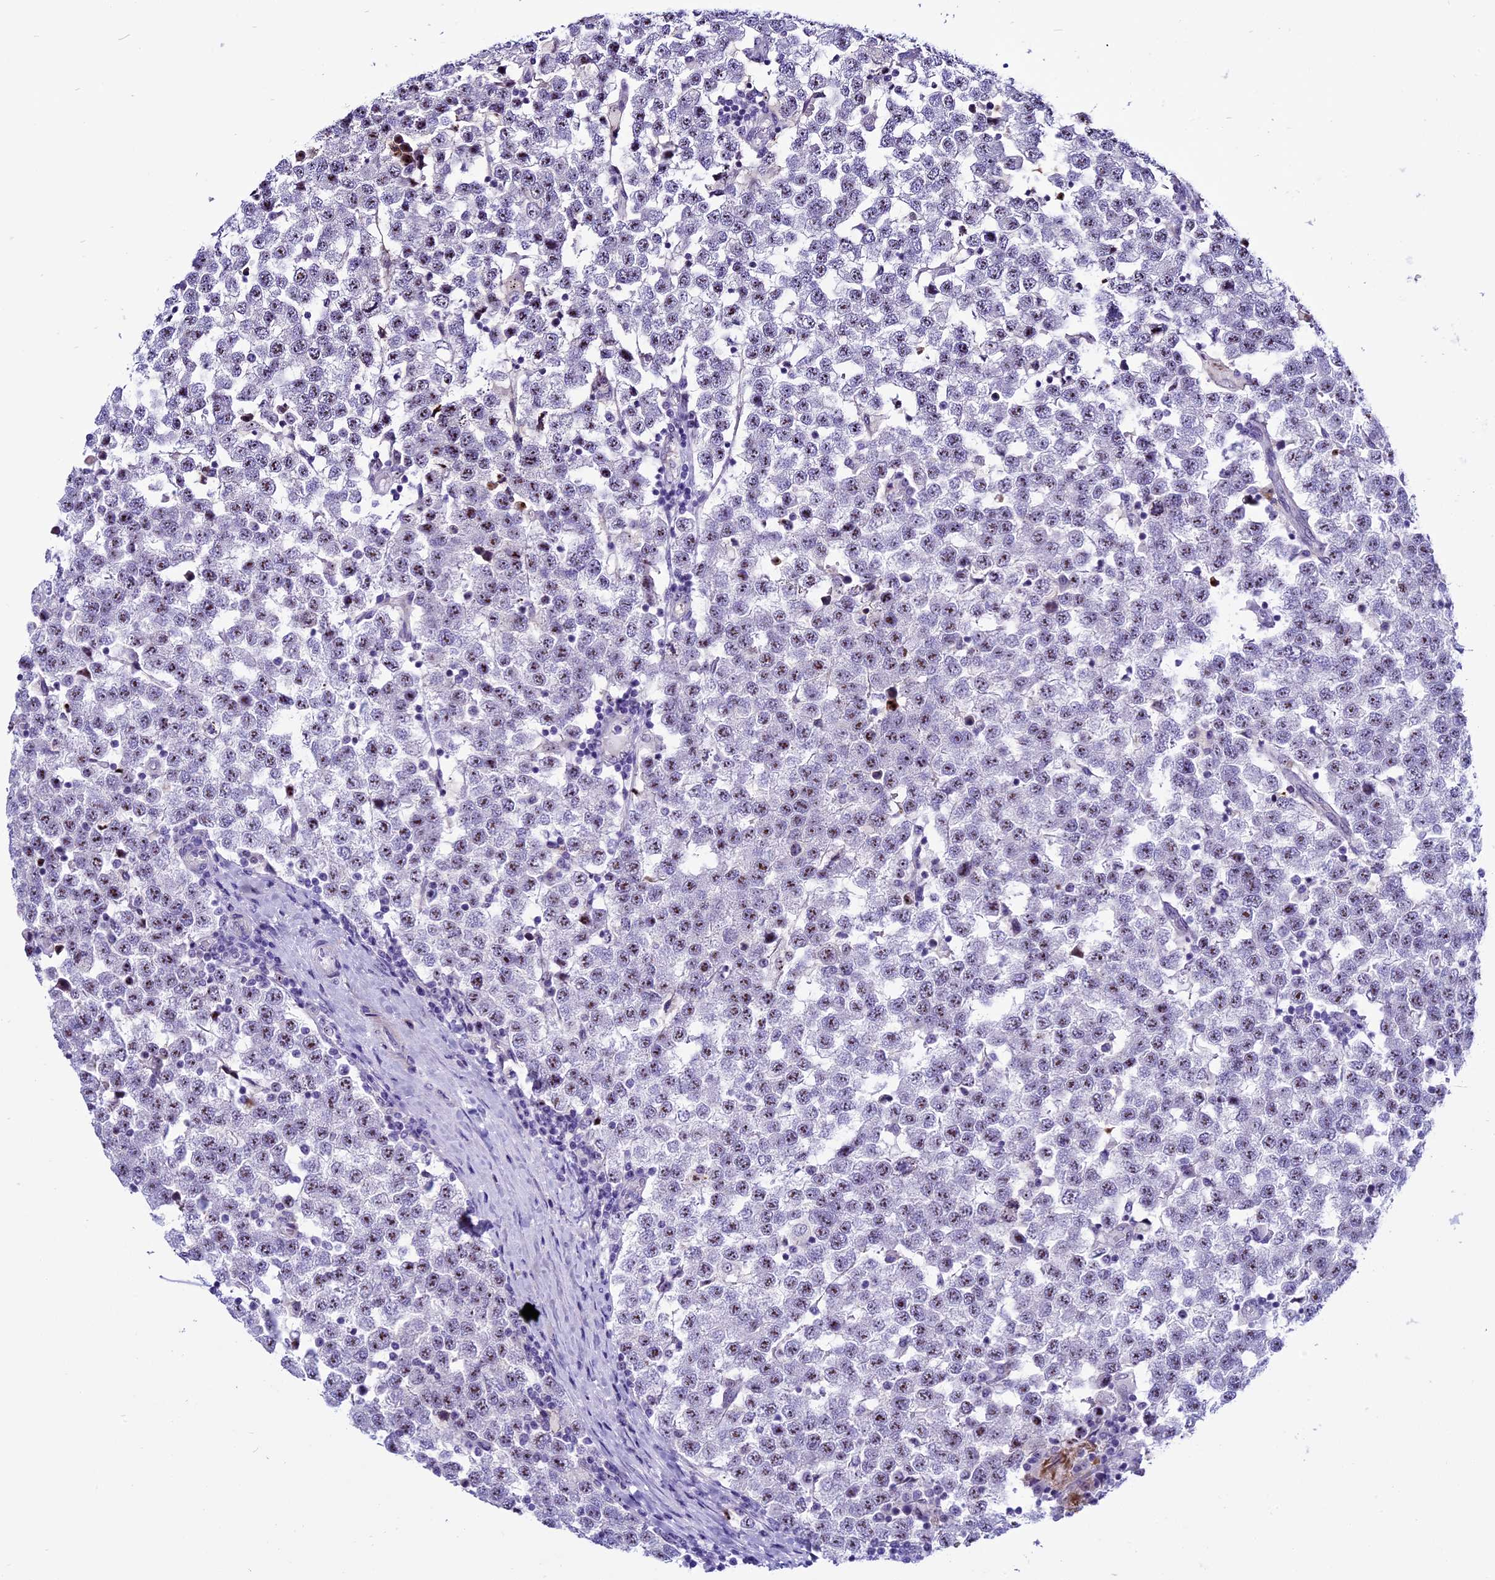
{"staining": {"intensity": "moderate", "quantity": "25%-75%", "location": "nuclear"}, "tissue": "testis cancer", "cell_type": "Tumor cells", "image_type": "cancer", "snomed": [{"axis": "morphology", "description": "Seminoma, NOS"}, {"axis": "topography", "description": "Testis"}], "caption": "Tumor cells show medium levels of moderate nuclear expression in approximately 25%-75% of cells in human testis seminoma. The protein of interest is stained brown, and the nuclei are stained in blue (DAB (3,3'-diaminobenzidine) IHC with brightfield microscopy, high magnification).", "gene": "TBL3", "patient": {"sex": "male", "age": 34}}